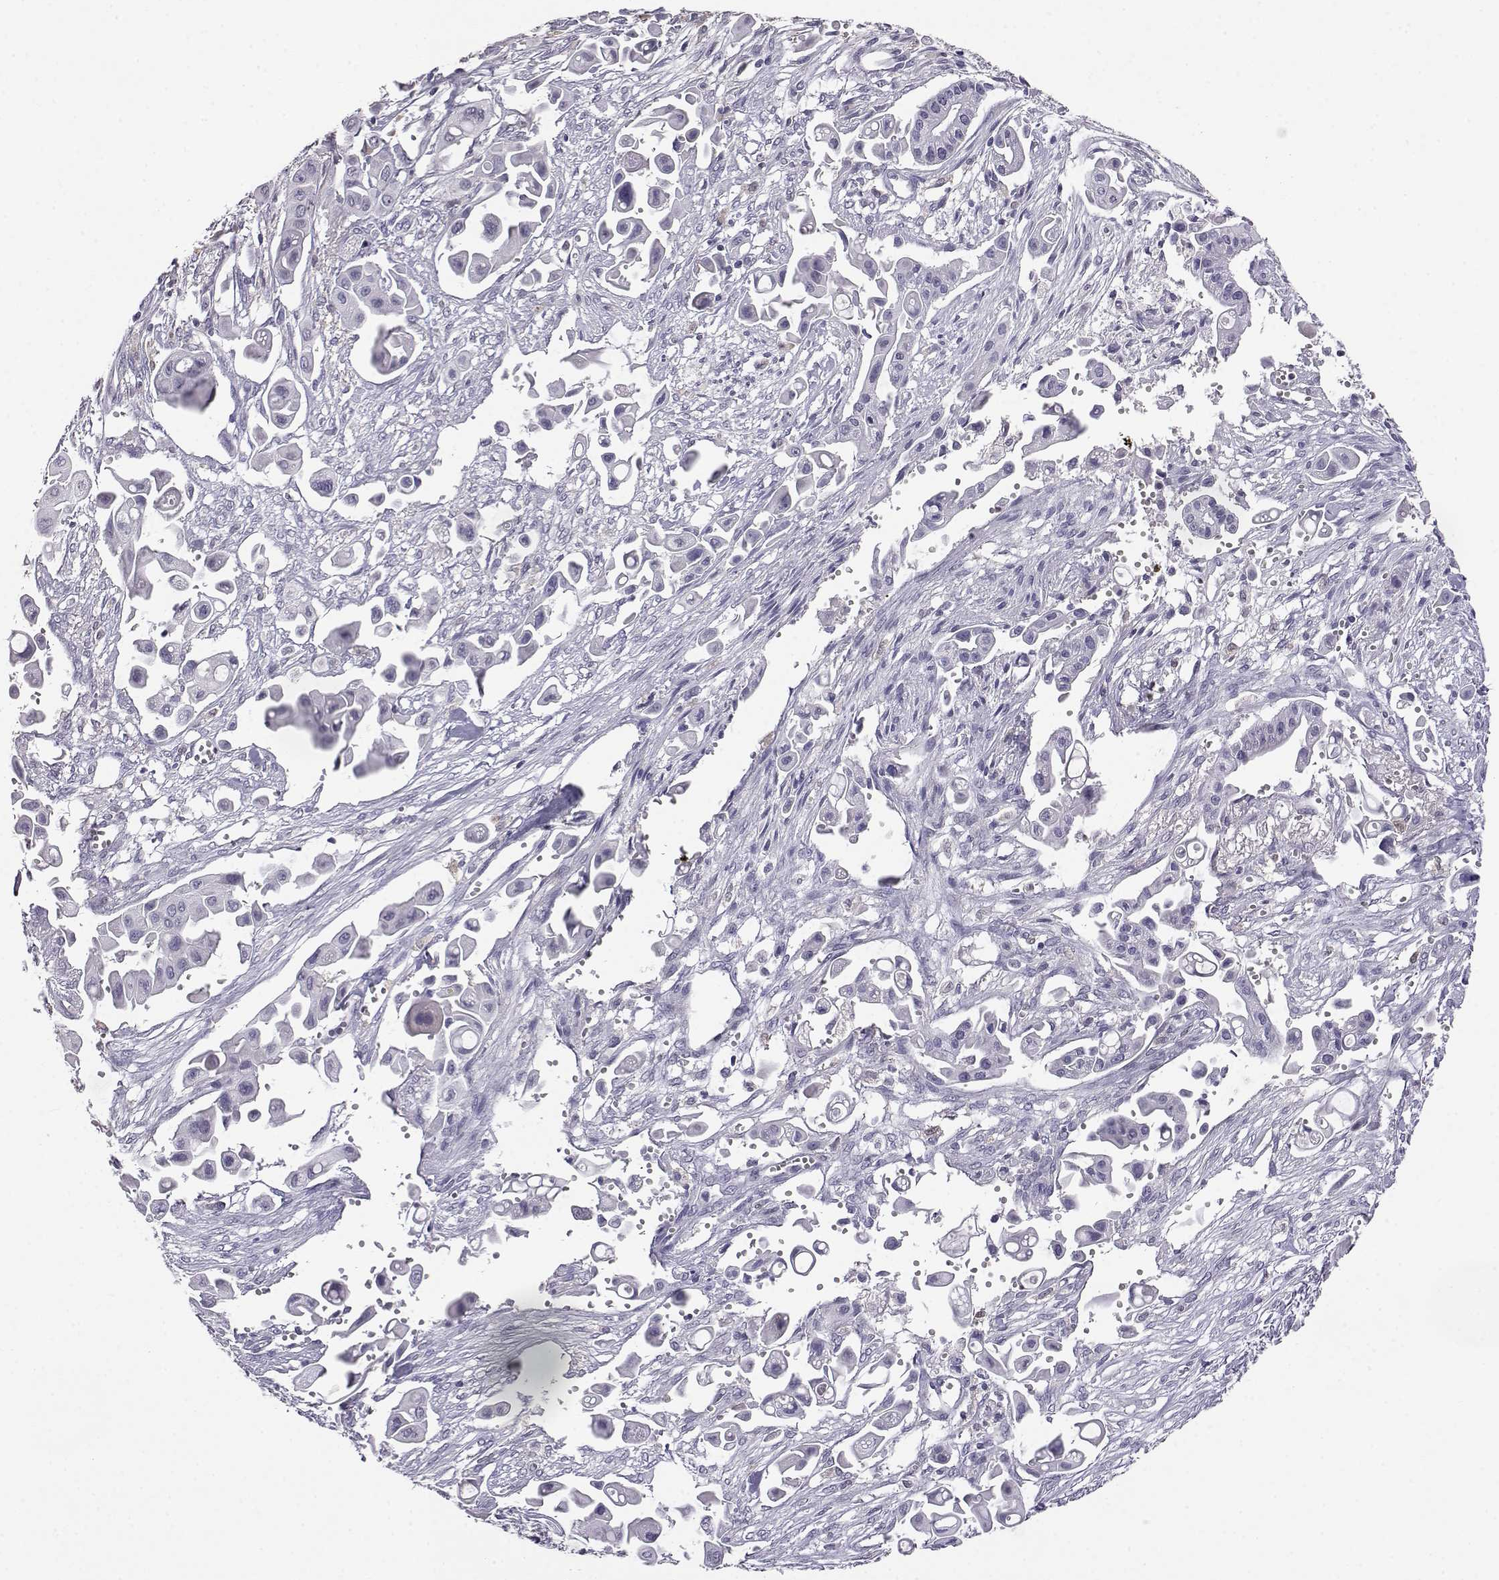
{"staining": {"intensity": "negative", "quantity": "none", "location": "none"}, "tissue": "pancreatic cancer", "cell_type": "Tumor cells", "image_type": "cancer", "snomed": [{"axis": "morphology", "description": "Adenocarcinoma, NOS"}, {"axis": "topography", "description": "Pancreas"}], "caption": "A high-resolution micrograph shows IHC staining of pancreatic adenocarcinoma, which demonstrates no significant expression in tumor cells.", "gene": "AKR1B1", "patient": {"sex": "male", "age": 50}}